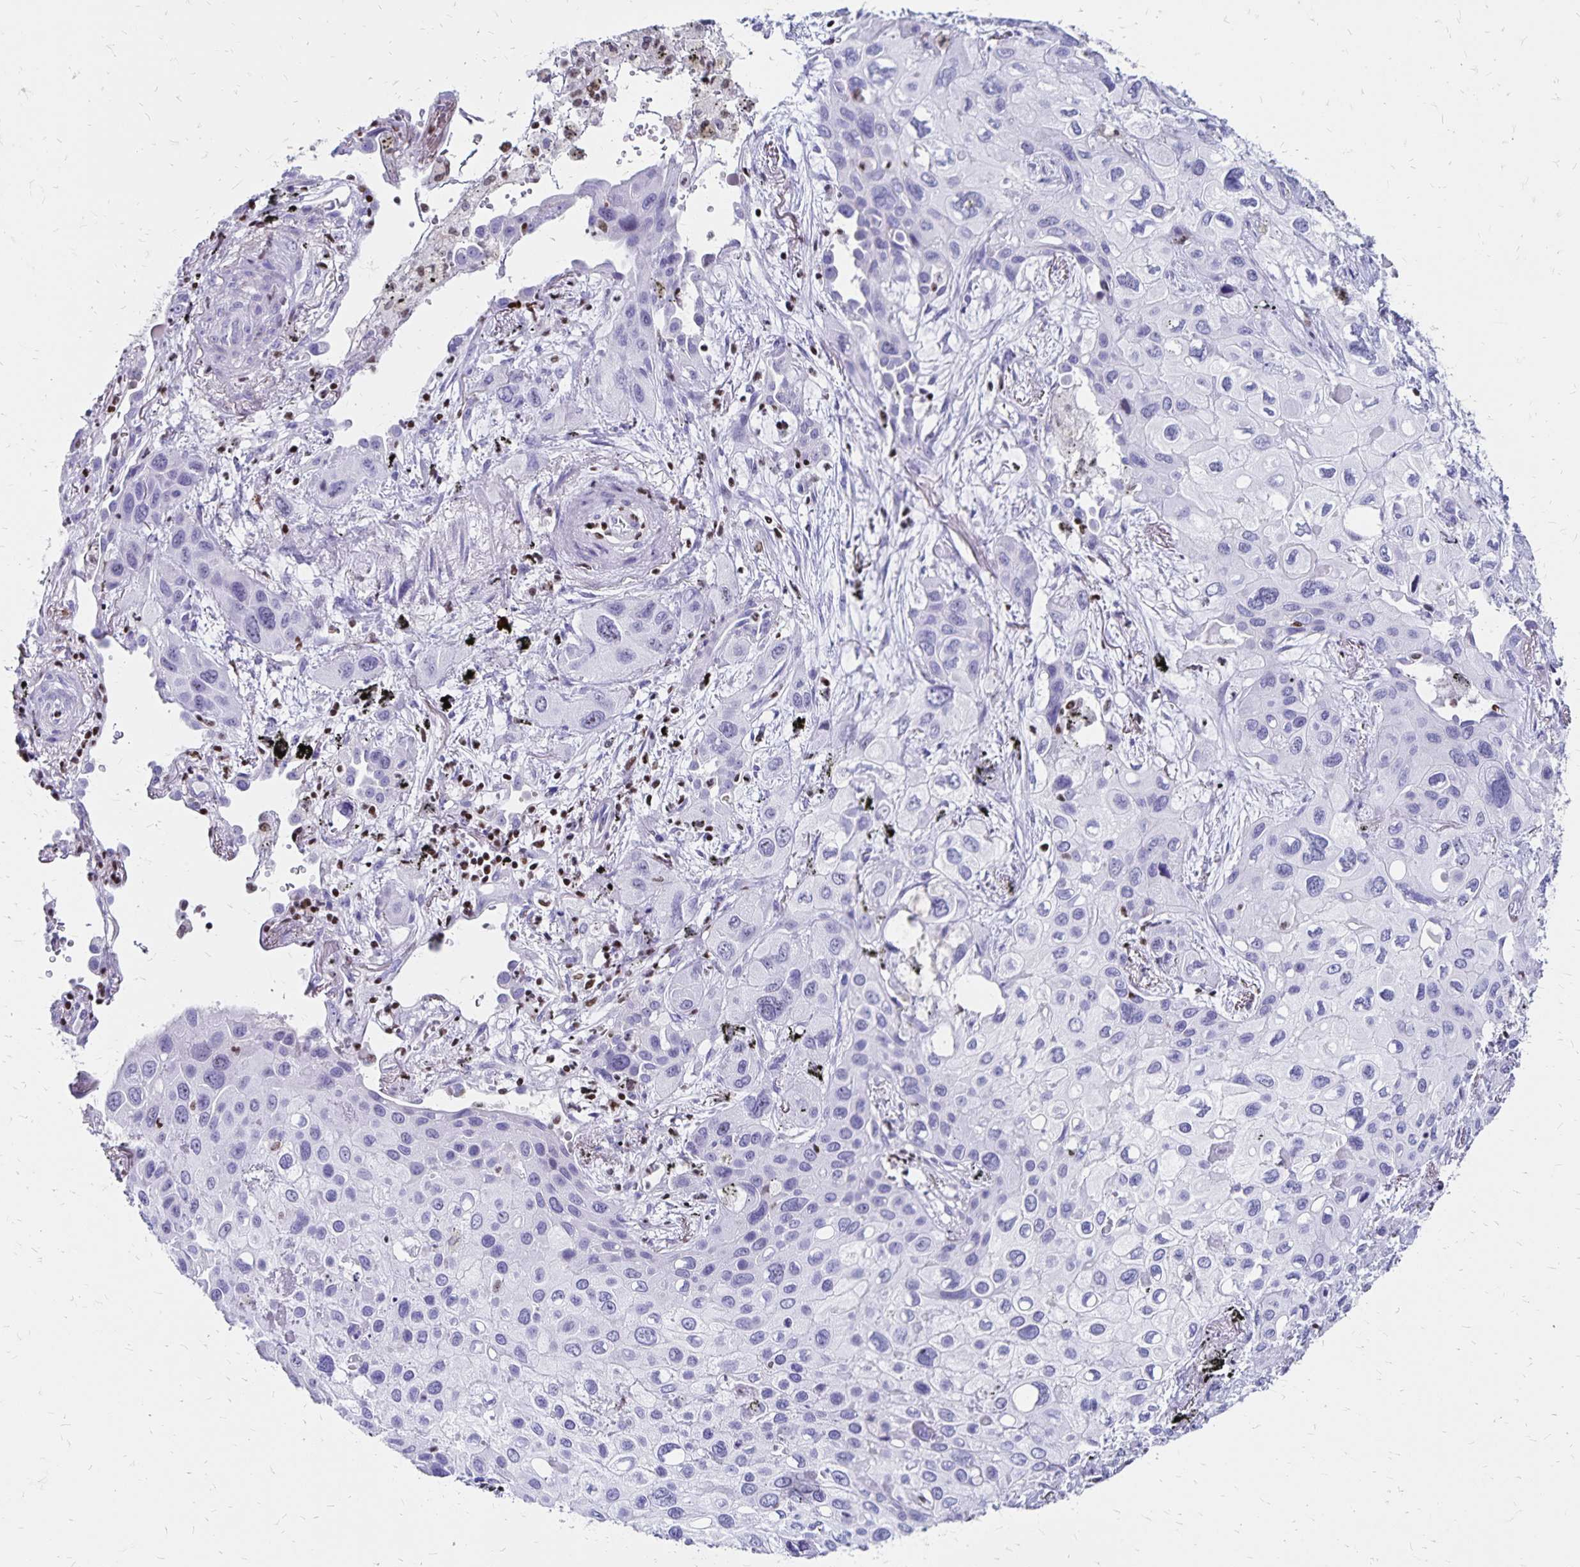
{"staining": {"intensity": "negative", "quantity": "none", "location": "none"}, "tissue": "lung cancer", "cell_type": "Tumor cells", "image_type": "cancer", "snomed": [{"axis": "morphology", "description": "Squamous cell carcinoma, NOS"}, {"axis": "morphology", "description": "Squamous cell carcinoma, metastatic, NOS"}, {"axis": "topography", "description": "Lung"}], "caption": "Metastatic squamous cell carcinoma (lung) was stained to show a protein in brown. There is no significant expression in tumor cells. The staining was performed using DAB to visualize the protein expression in brown, while the nuclei were stained in blue with hematoxylin (Magnification: 20x).", "gene": "IKZF1", "patient": {"sex": "male", "age": 59}}